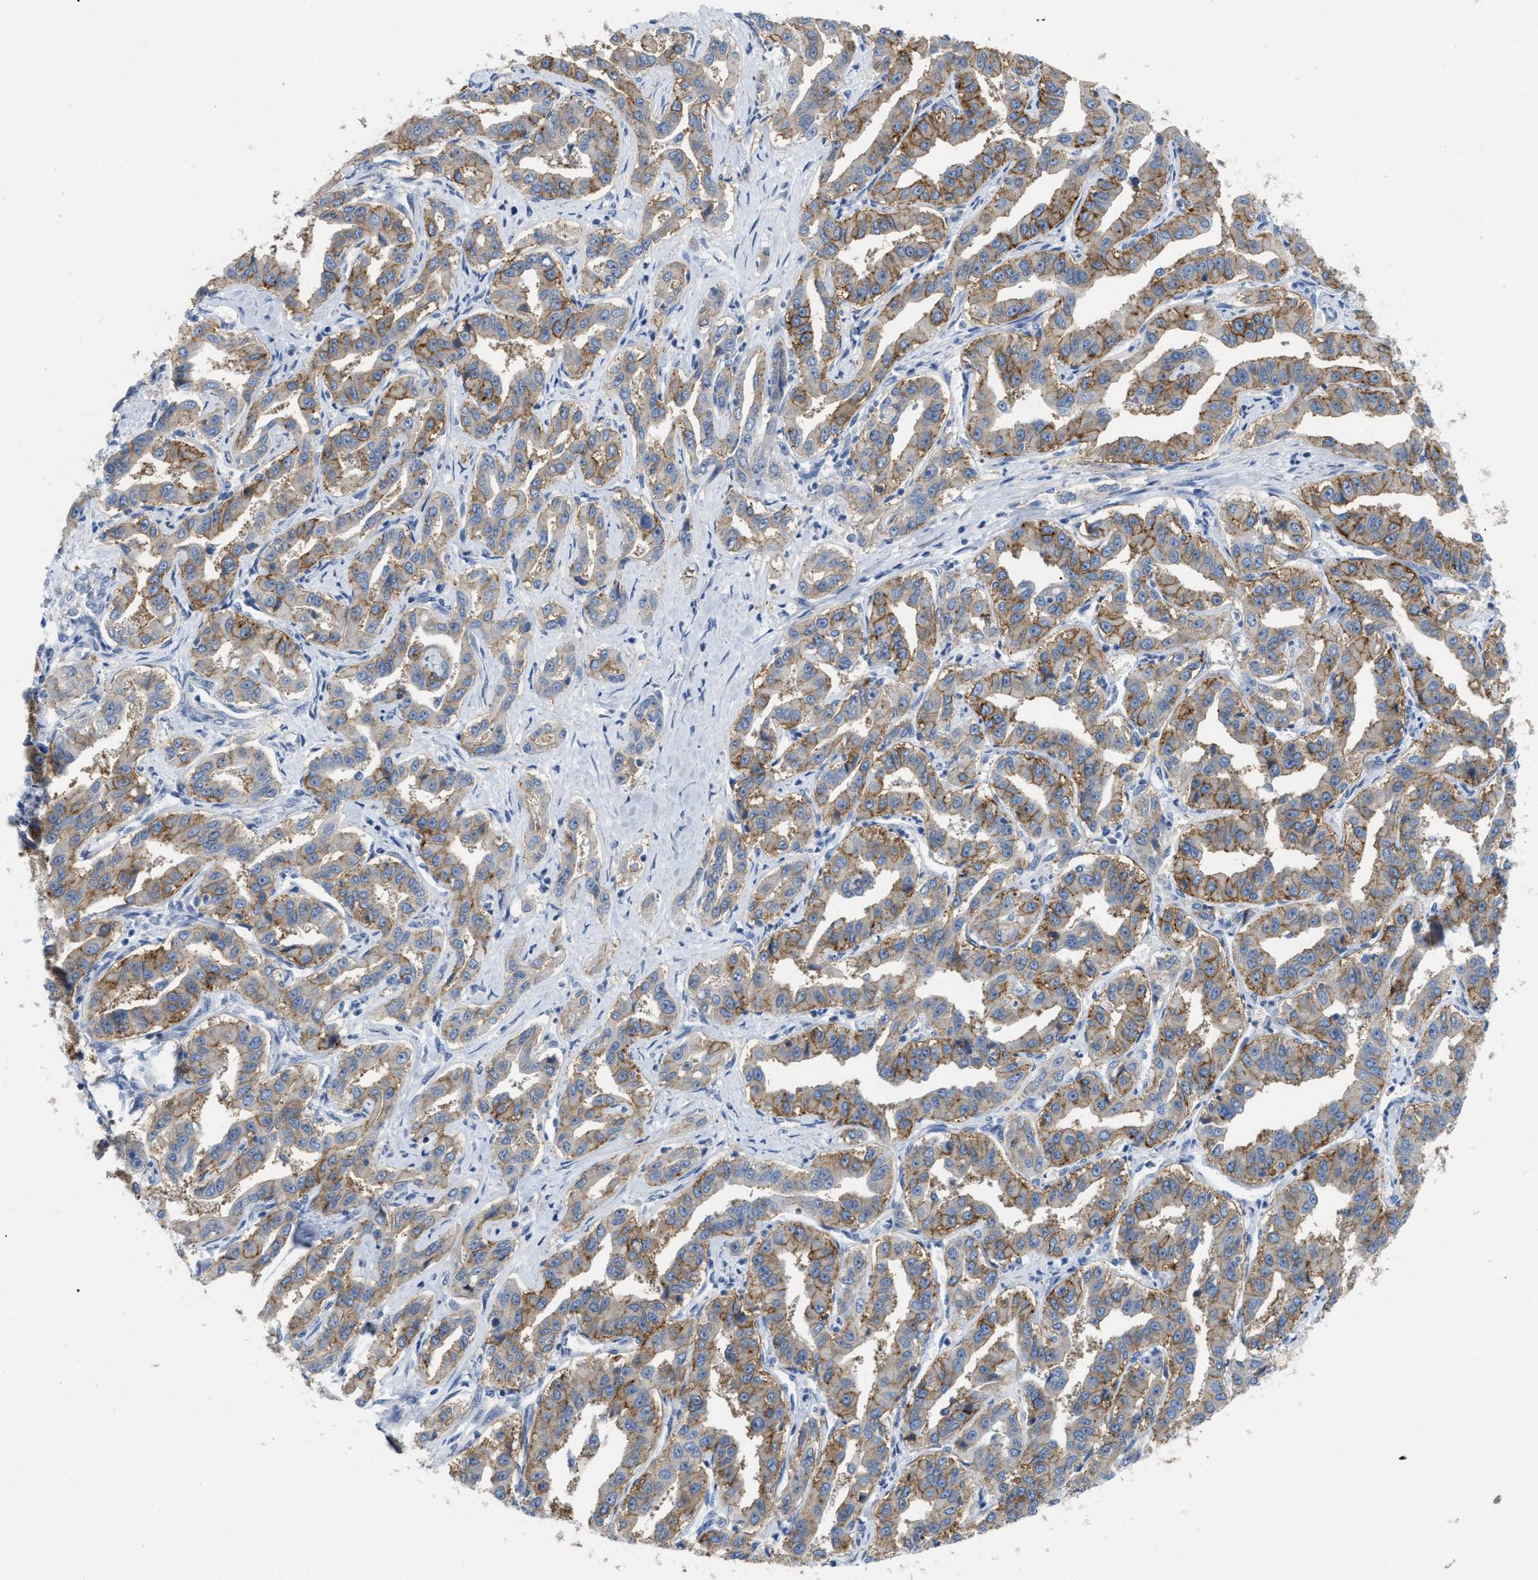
{"staining": {"intensity": "moderate", "quantity": ">75%", "location": "cytoplasmic/membranous"}, "tissue": "liver cancer", "cell_type": "Tumor cells", "image_type": "cancer", "snomed": [{"axis": "morphology", "description": "Cholangiocarcinoma"}, {"axis": "topography", "description": "Liver"}], "caption": "Protein expression analysis of human cholangiocarcinoma (liver) reveals moderate cytoplasmic/membranous positivity in about >75% of tumor cells. The staining was performed using DAB to visualize the protein expression in brown, while the nuclei were stained in blue with hematoxylin (Magnification: 20x).", "gene": "DHX58", "patient": {"sex": "male", "age": 59}}